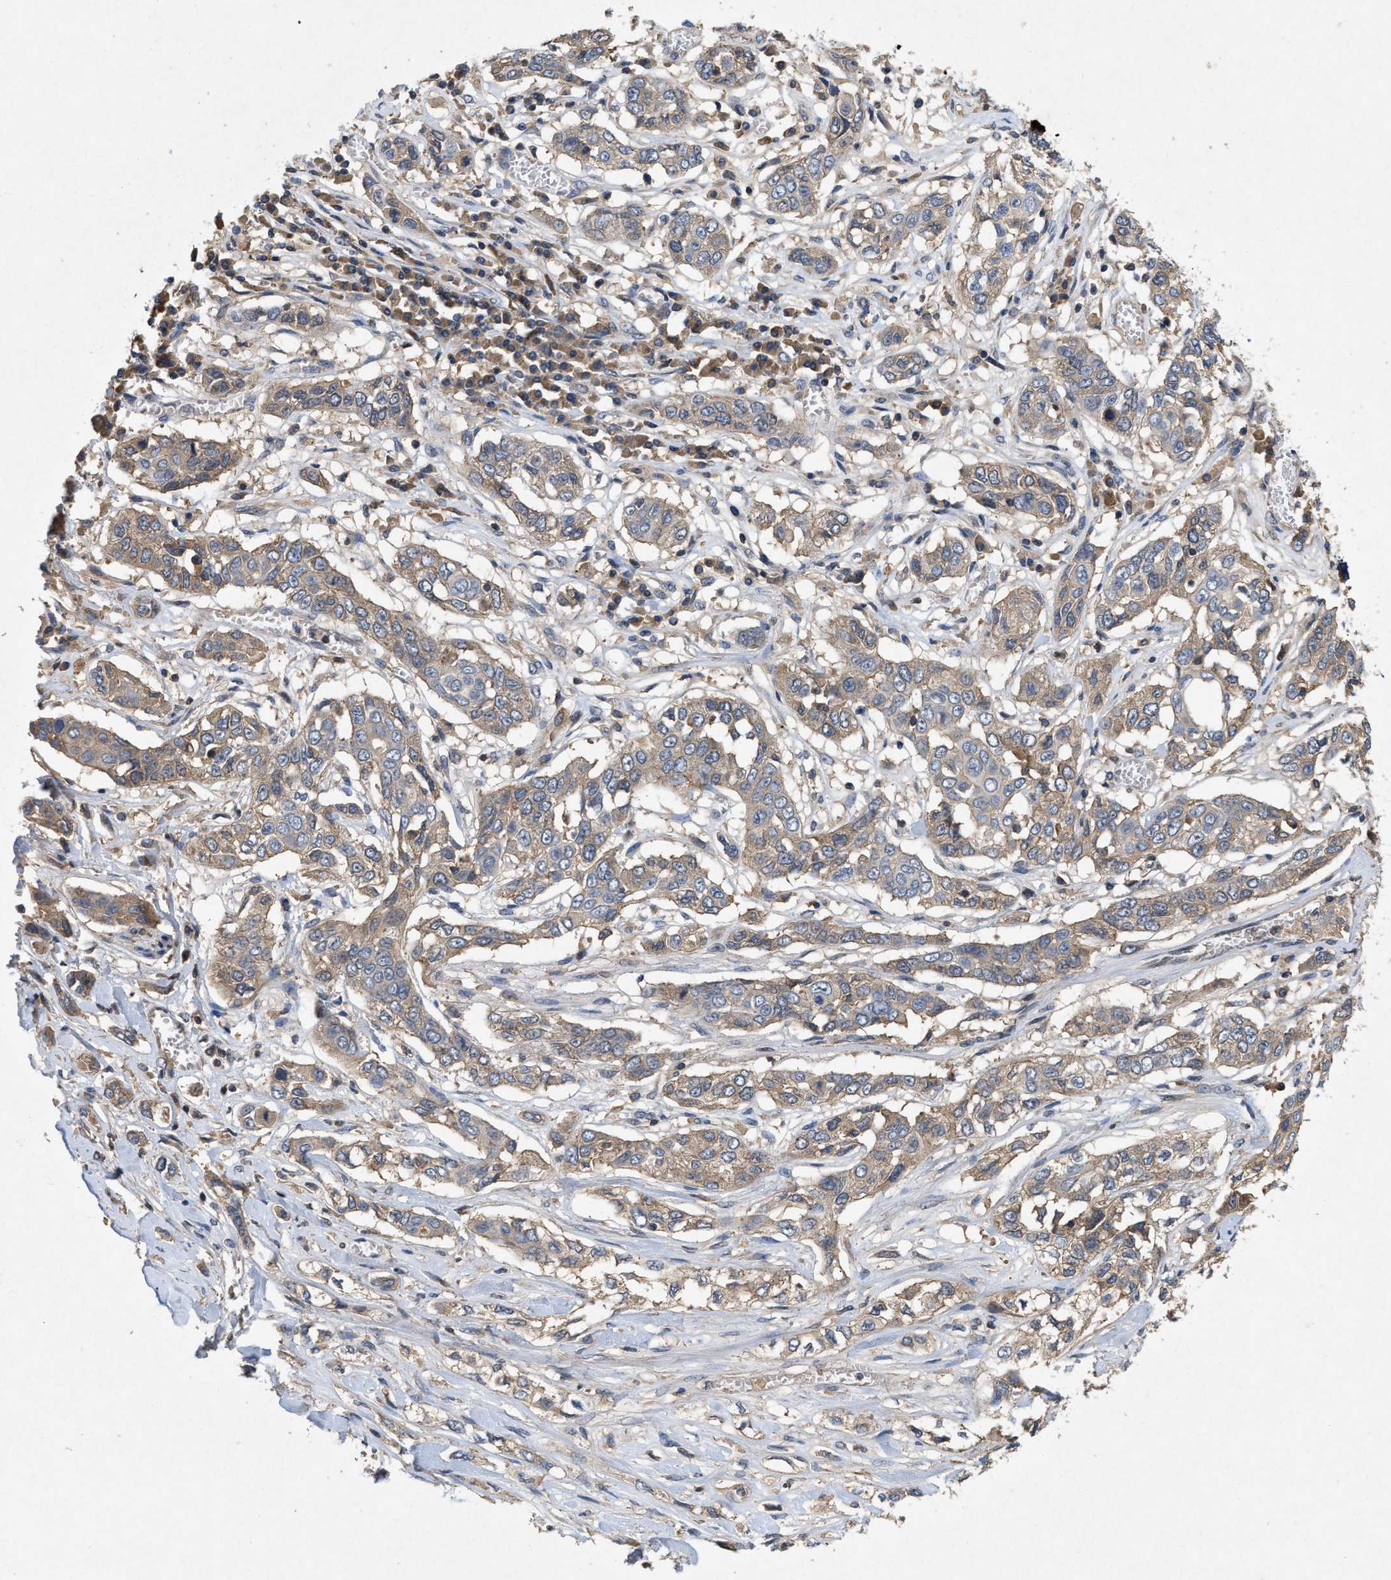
{"staining": {"intensity": "moderate", "quantity": ">75%", "location": "cytoplasmic/membranous"}, "tissue": "lung cancer", "cell_type": "Tumor cells", "image_type": "cancer", "snomed": [{"axis": "morphology", "description": "Squamous cell carcinoma, NOS"}, {"axis": "topography", "description": "Lung"}], "caption": "Human lung cancer stained with a protein marker reveals moderate staining in tumor cells.", "gene": "LPAR2", "patient": {"sex": "male", "age": 71}}